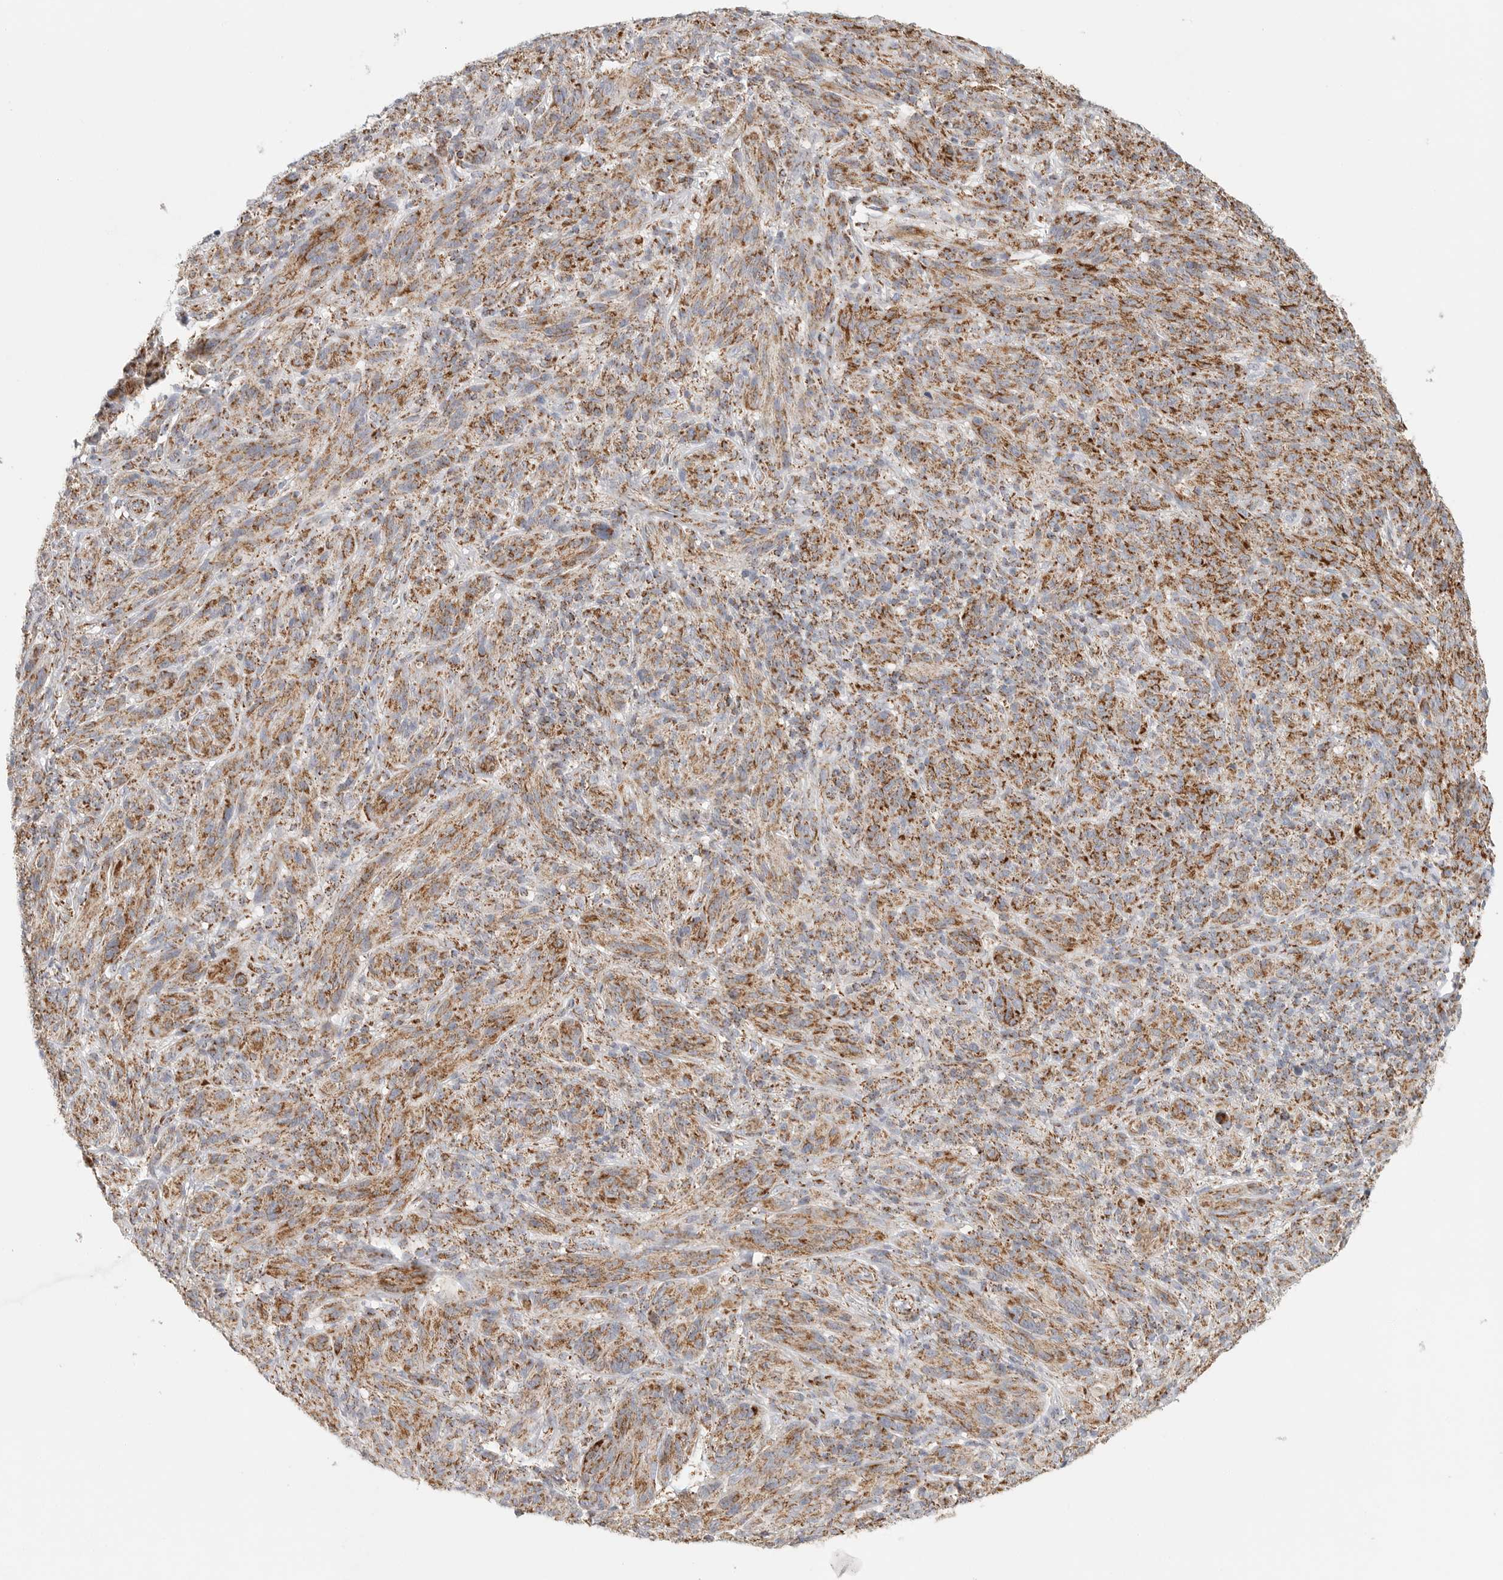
{"staining": {"intensity": "moderate", "quantity": ">75%", "location": "cytoplasmic/membranous"}, "tissue": "melanoma", "cell_type": "Tumor cells", "image_type": "cancer", "snomed": [{"axis": "morphology", "description": "Malignant melanoma, NOS"}, {"axis": "topography", "description": "Skin of head"}], "caption": "Approximately >75% of tumor cells in melanoma show moderate cytoplasmic/membranous protein positivity as visualized by brown immunohistochemical staining.", "gene": "SLC25A26", "patient": {"sex": "male", "age": 96}}